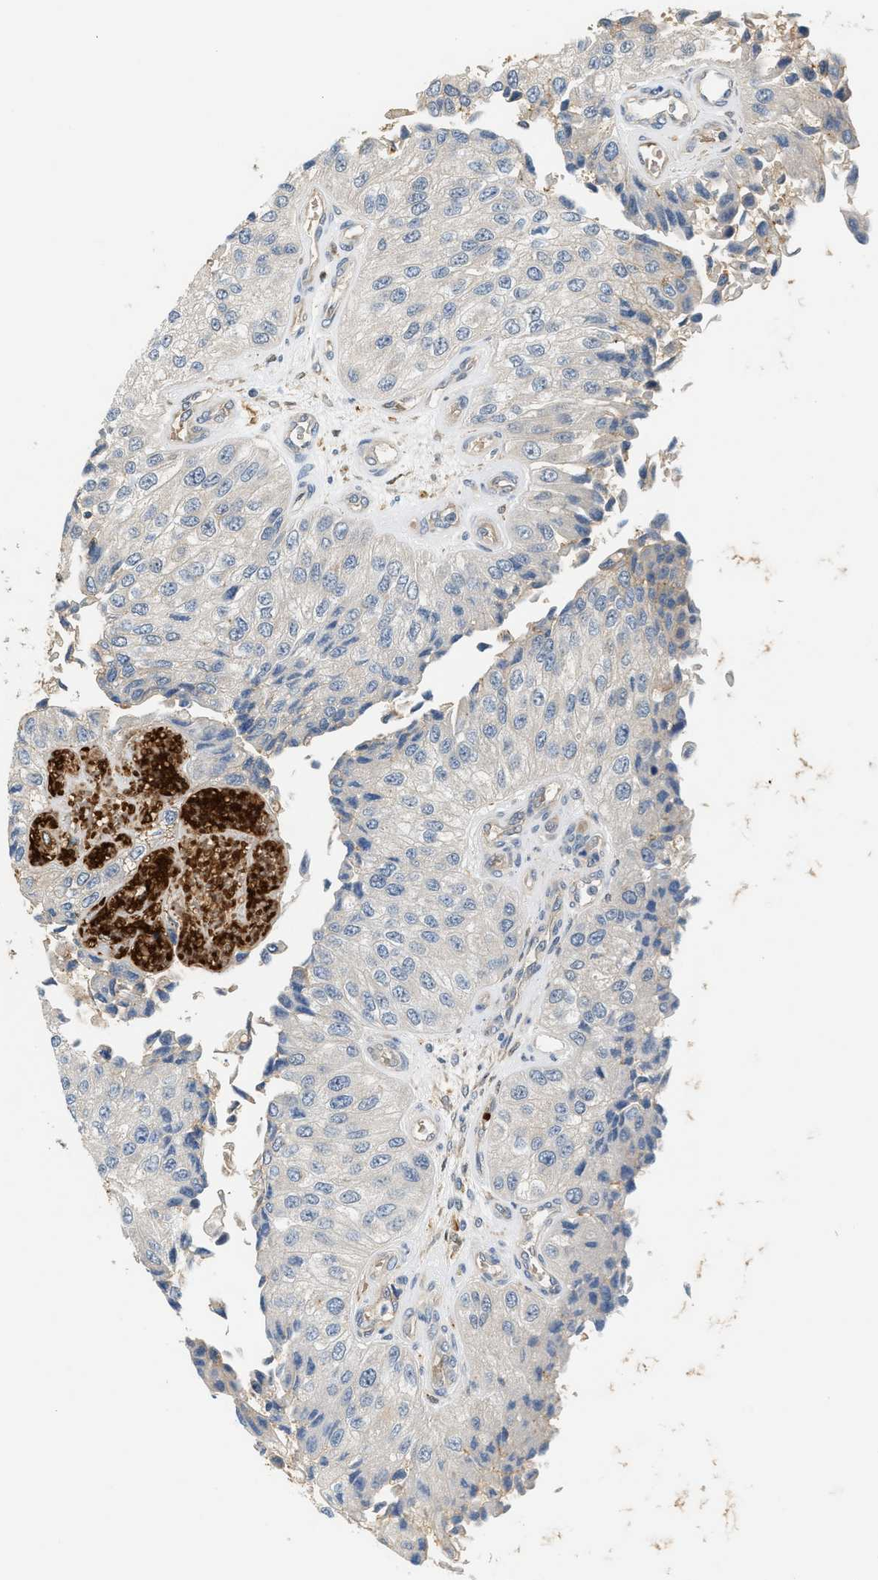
{"staining": {"intensity": "negative", "quantity": "none", "location": "none"}, "tissue": "urothelial cancer", "cell_type": "Tumor cells", "image_type": "cancer", "snomed": [{"axis": "morphology", "description": "Urothelial carcinoma, High grade"}, {"axis": "topography", "description": "Kidney"}, {"axis": "topography", "description": "Urinary bladder"}], "caption": "Immunohistochemistry histopathology image of human urothelial cancer stained for a protein (brown), which shows no staining in tumor cells.", "gene": "CYTH2", "patient": {"sex": "male", "age": 77}}